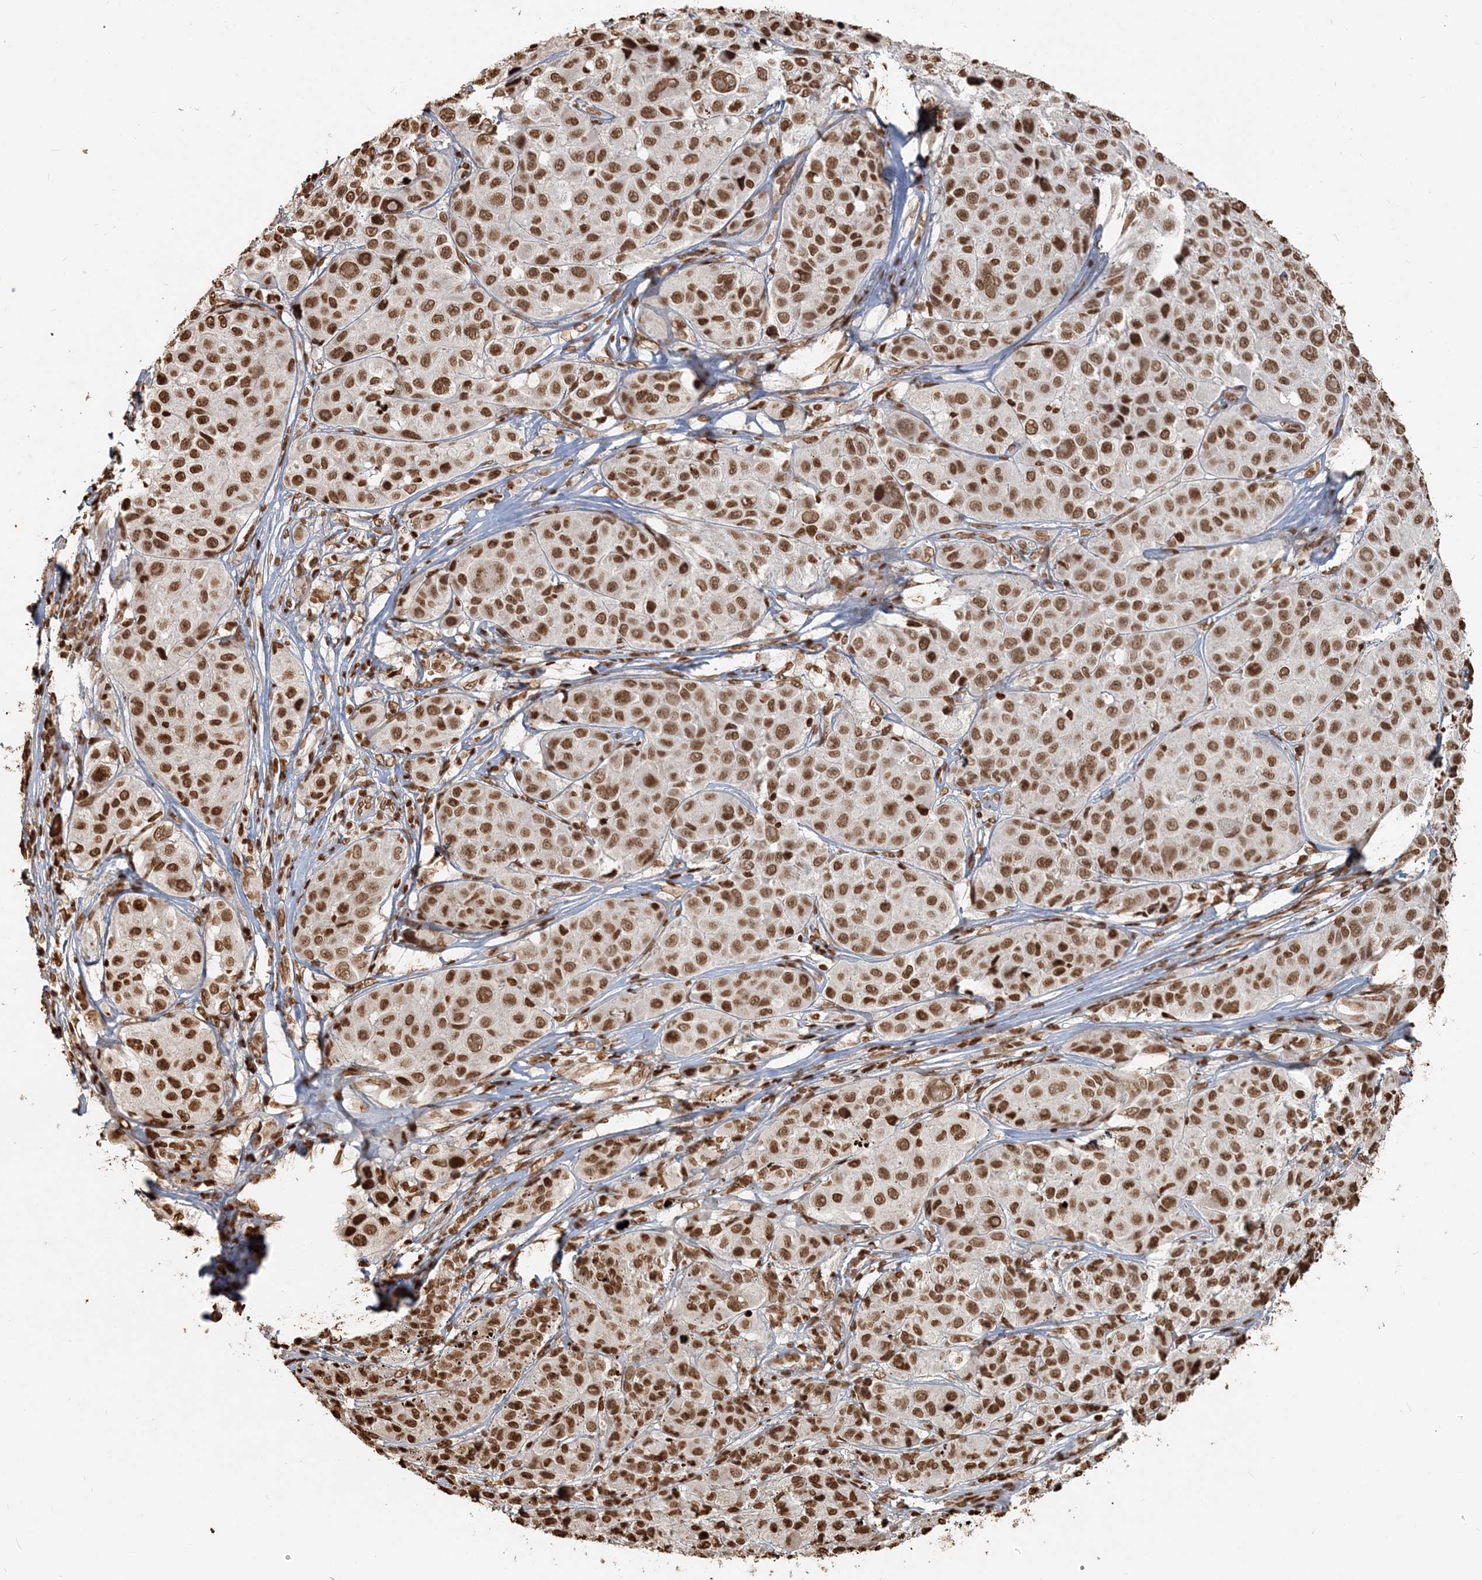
{"staining": {"intensity": "strong", "quantity": ">75%", "location": "nuclear"}, "tissue": "melanoma", "cell_type": "Tumor cells", "image_type": "cancer", "snomed": [{"axis": "morphology", "description": "Malignant melanoma, NOS"}, {"axis": "topography", "description": "Skin of trunk"}], "caption": "Brown immunohistochemical staining in human malignant melanoma displays strong nuclear staining in approximately >75% of tumor cells. (DAB (3,3'-diaminobenzidine) = brown stain, brightfield microscopy at high magnification).", "gene": "H3-3B", "patient": {"sex": "male", "age": 71}}